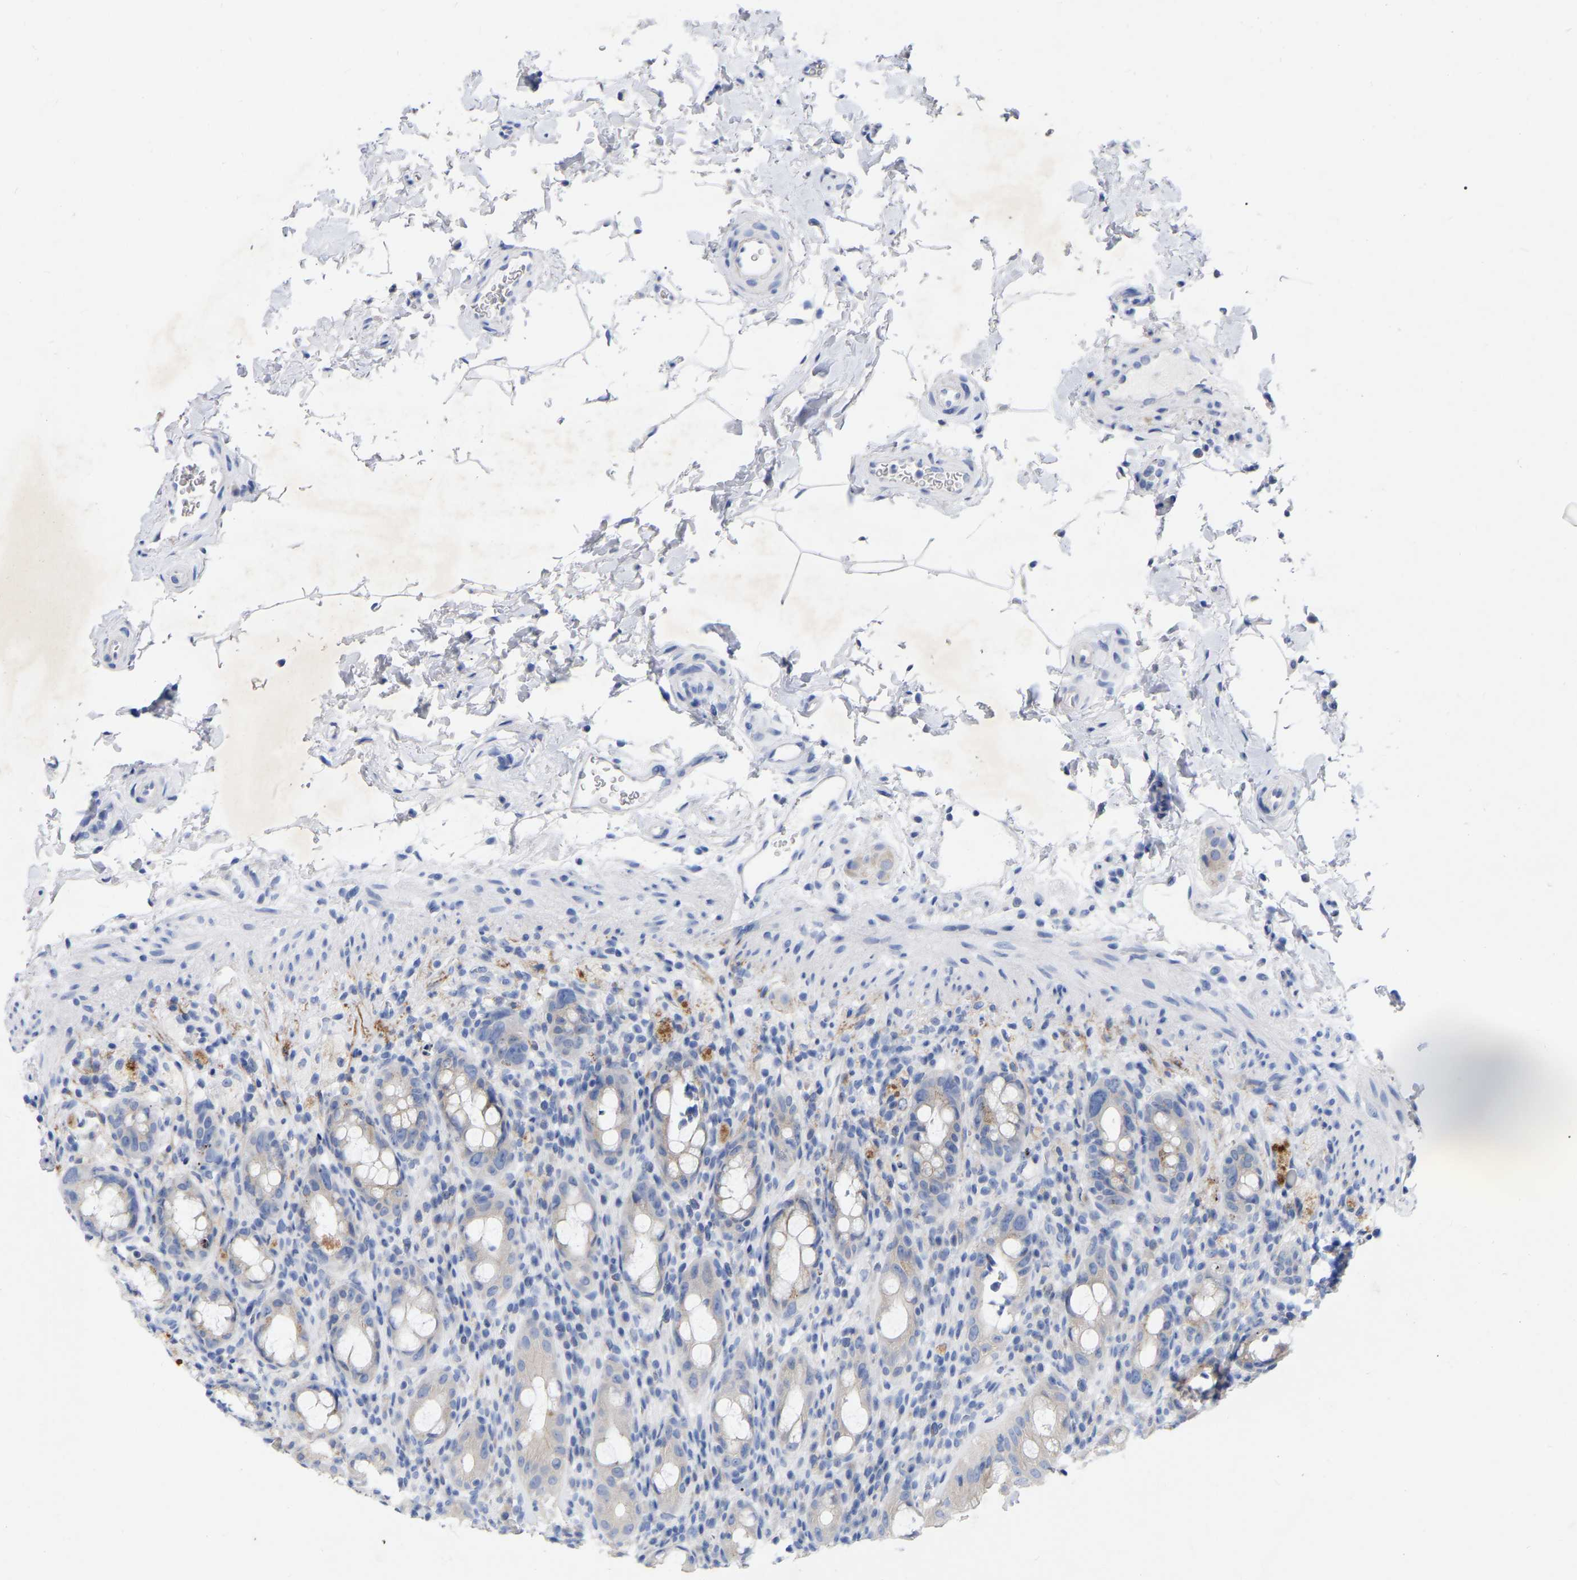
{"staining": {"intensity": "weak", "quantity": "<25%", "location": "cytoplasmic/membranous"}, "tissue": "rectum", "cell_type": "Glandular cells", "image_type": "normal", "snomed": [{"axis": "morphology", "description": "Normal tissue, NOS"}, {"axis": "topography", "description": "Rectum"}], "caption": "Immunohistochemical staining of benign human rectum shows no significant expression in glandular cells.", "gene": "STRIP2", "patient": {"sex": "male", "age": 44}}